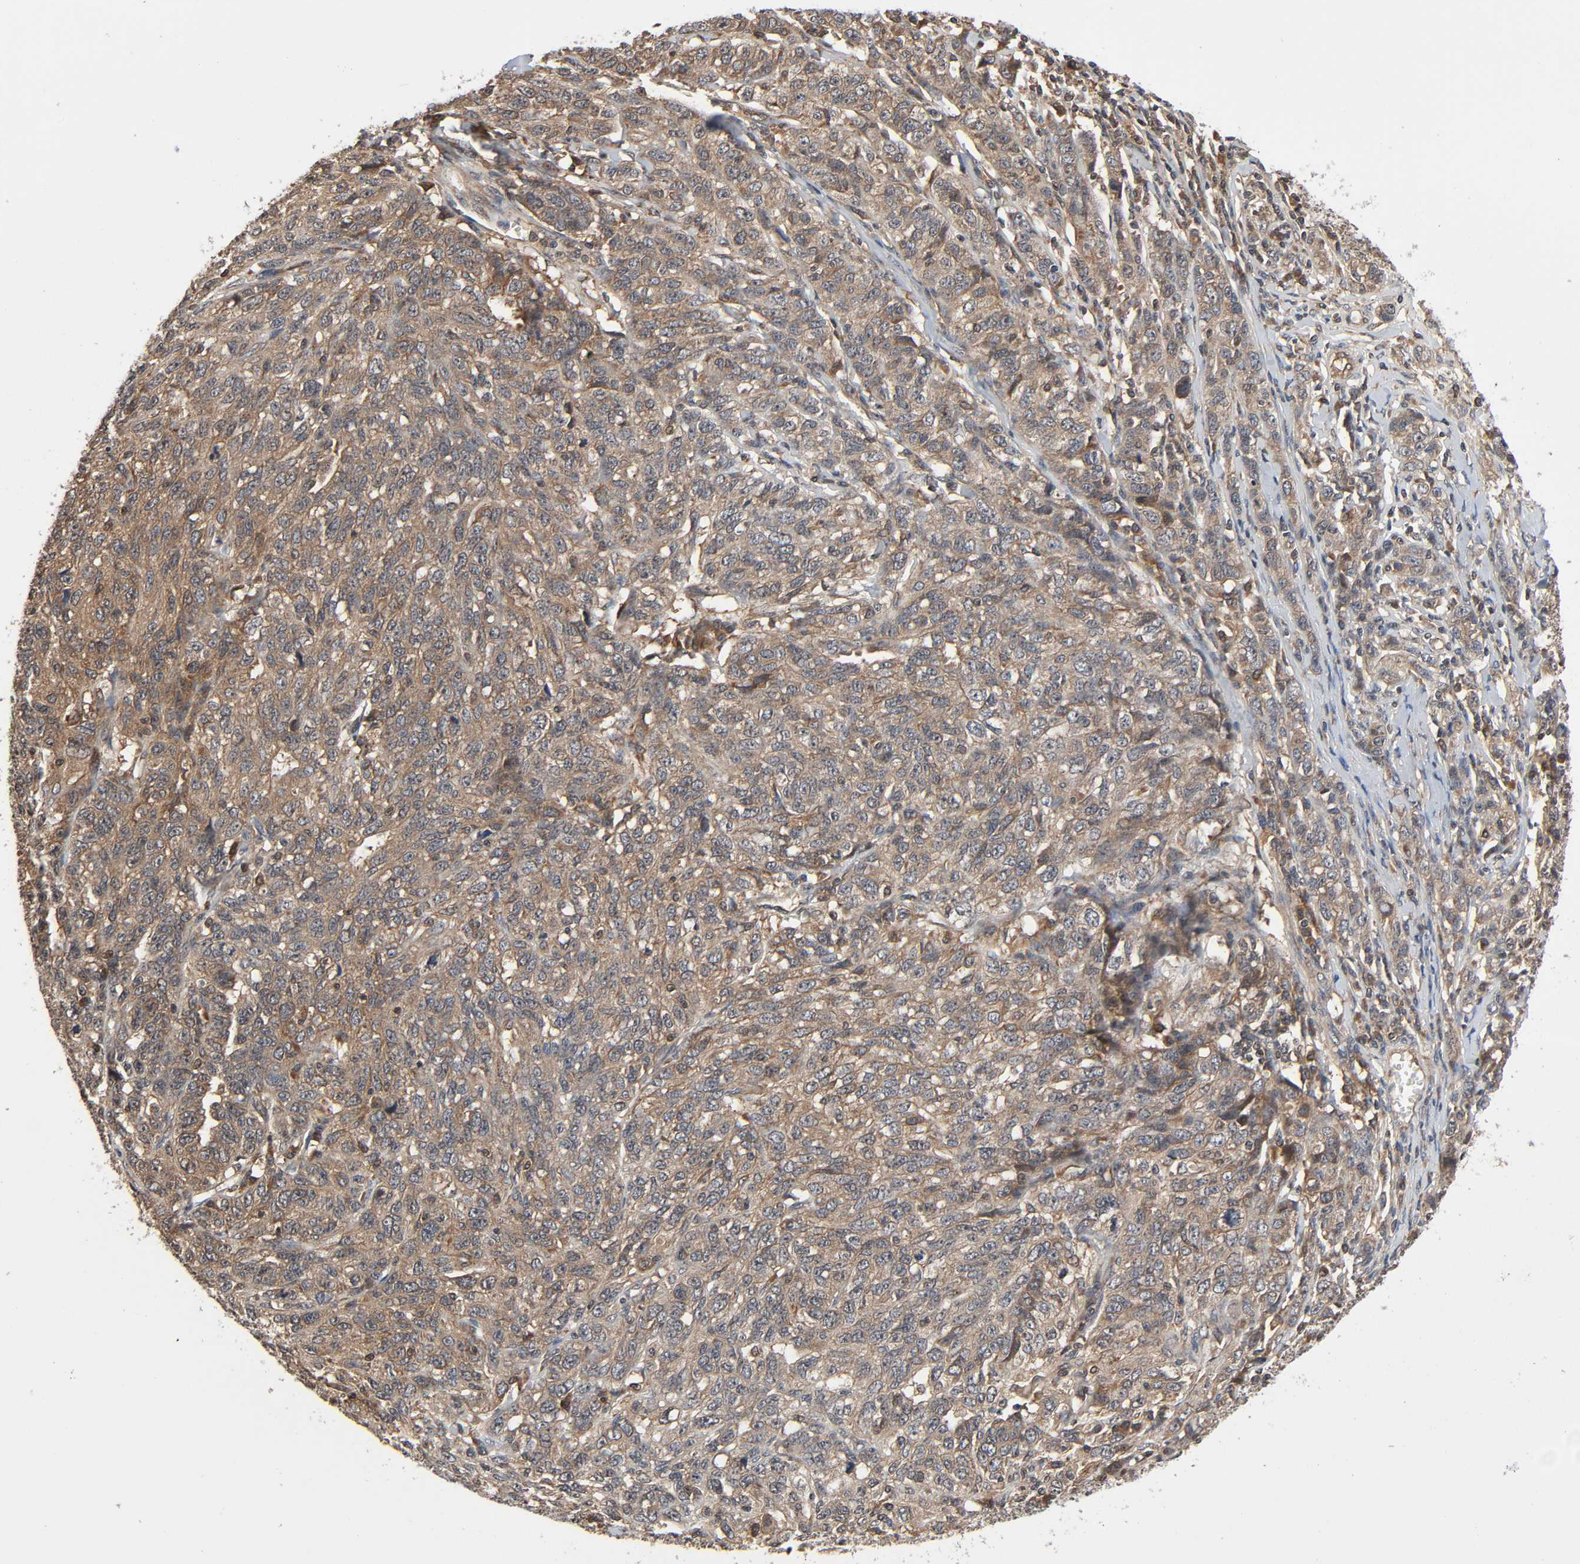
{"staining": {"intensity": "moderate", "quantity": ">75%", "location": "cytoplasmic/membranous"}, "tissue": "ovarian cancer", "cell_type": "Tumor cells", "image_type": "cancer", "snomed": [{"axis": "morphology", "description": "Cystadenocarcinoma, serous, NOS"}, {"axis": "topography", "description": "Ovary"}], "caption": "The histopathology image exhibits immunohistochemical staining of ovarian cancer (serous cystadenocarcinoma). There is moderate cytoplasmic/membranous staining is present in about >75% of tumor cells. (DAB (3,3'-diaminobenzidine) IHC, brown staining for protein, blue staining for nuclei).", "gene": "PPP2R1B", "patient": {"sex": "female", "age": 71}}